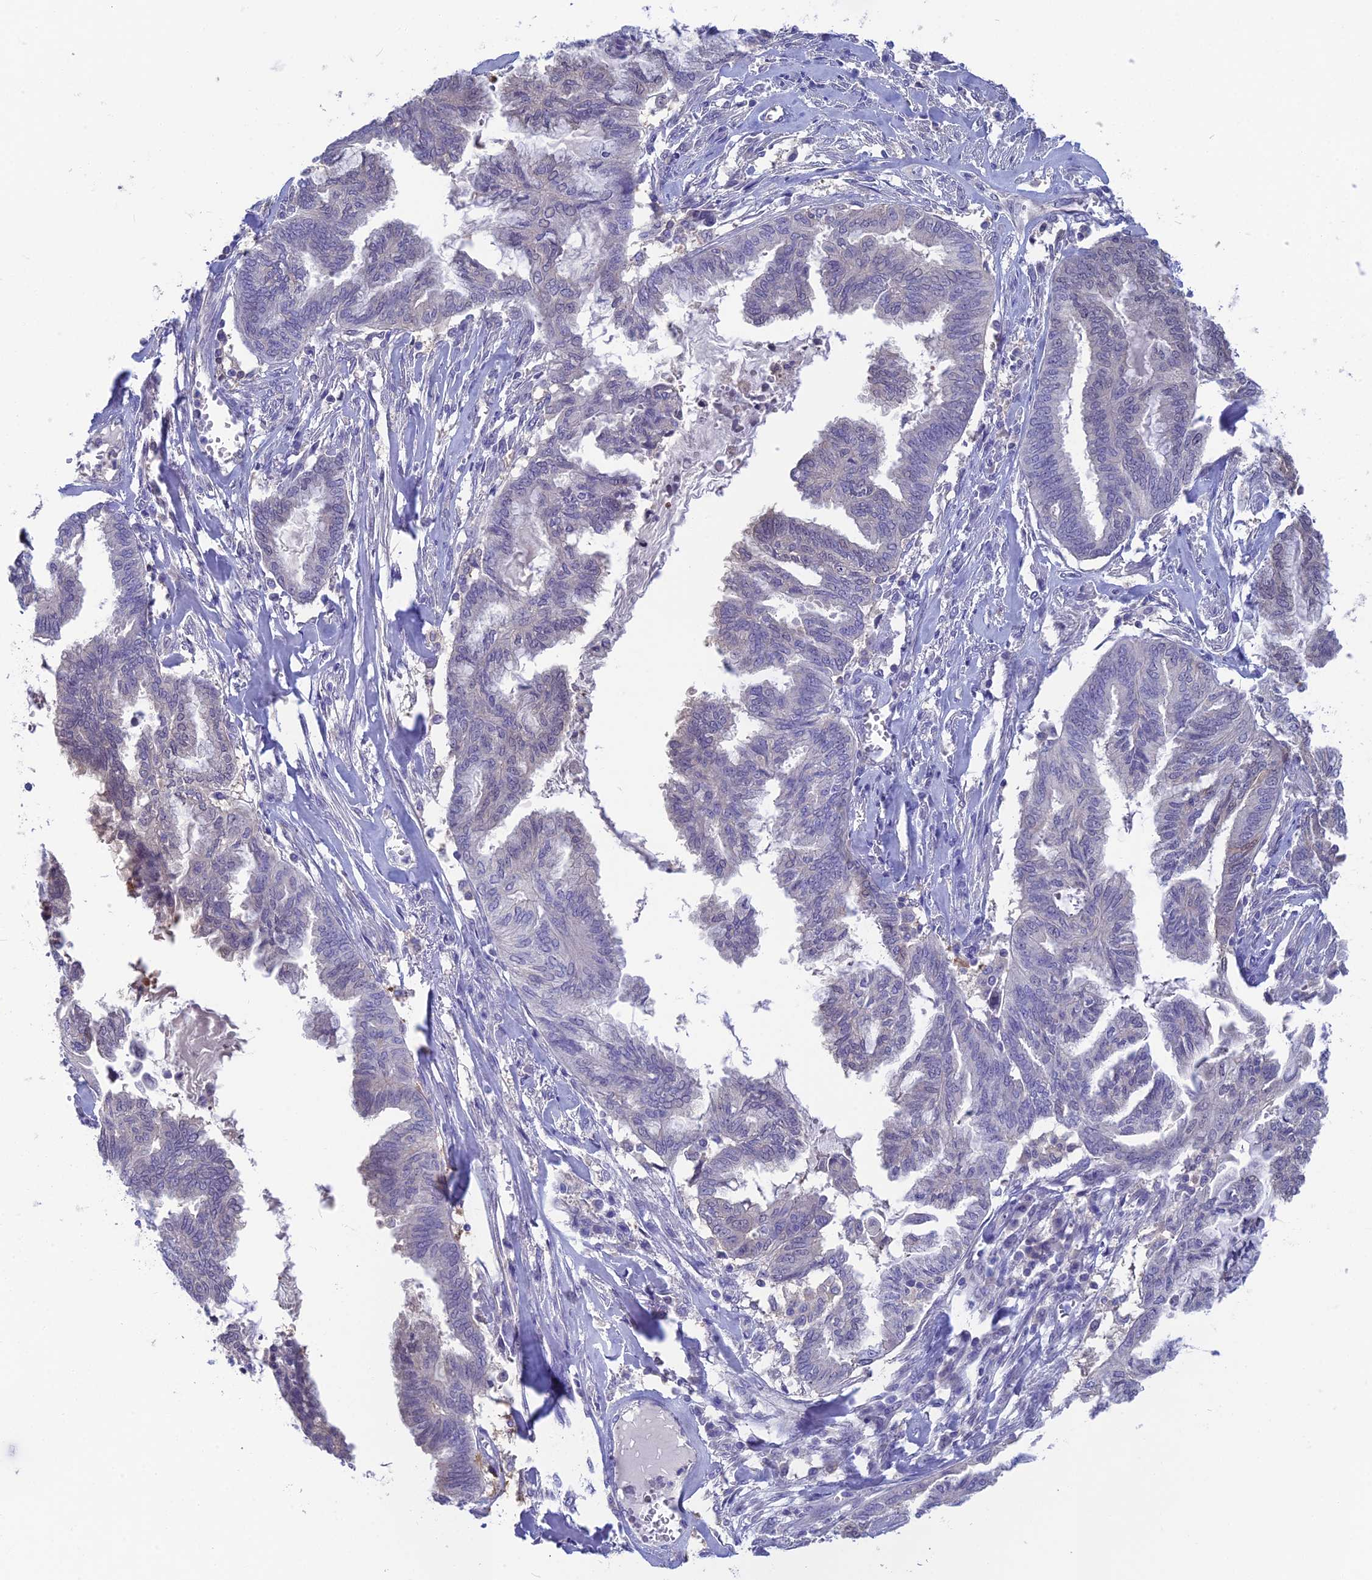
{"staining": {"intensity": "negative", "quantity": "none", "location": "none"}, "tissue": "endometrial cancer", "cell_type": "Tumor cells", "image_type": "cancer", "snomed": [{"axis": "morphology", "description": "Adenocarcinoma, NOS"}, {"axis": "topography", "description": "Endometrium"}], "caption": "Immunohistochemistry of adenocarcinoma (endometrial) reveals no positivity in tumor cells. (Stains: DAB (3,3'-diaminobenzidine) IHC with hematoxylin counter stain, Microscopy: brightfield microscopy at high magnification).", "gene": "SNAP91", "patient": {"sex": "female", "age": 86}}